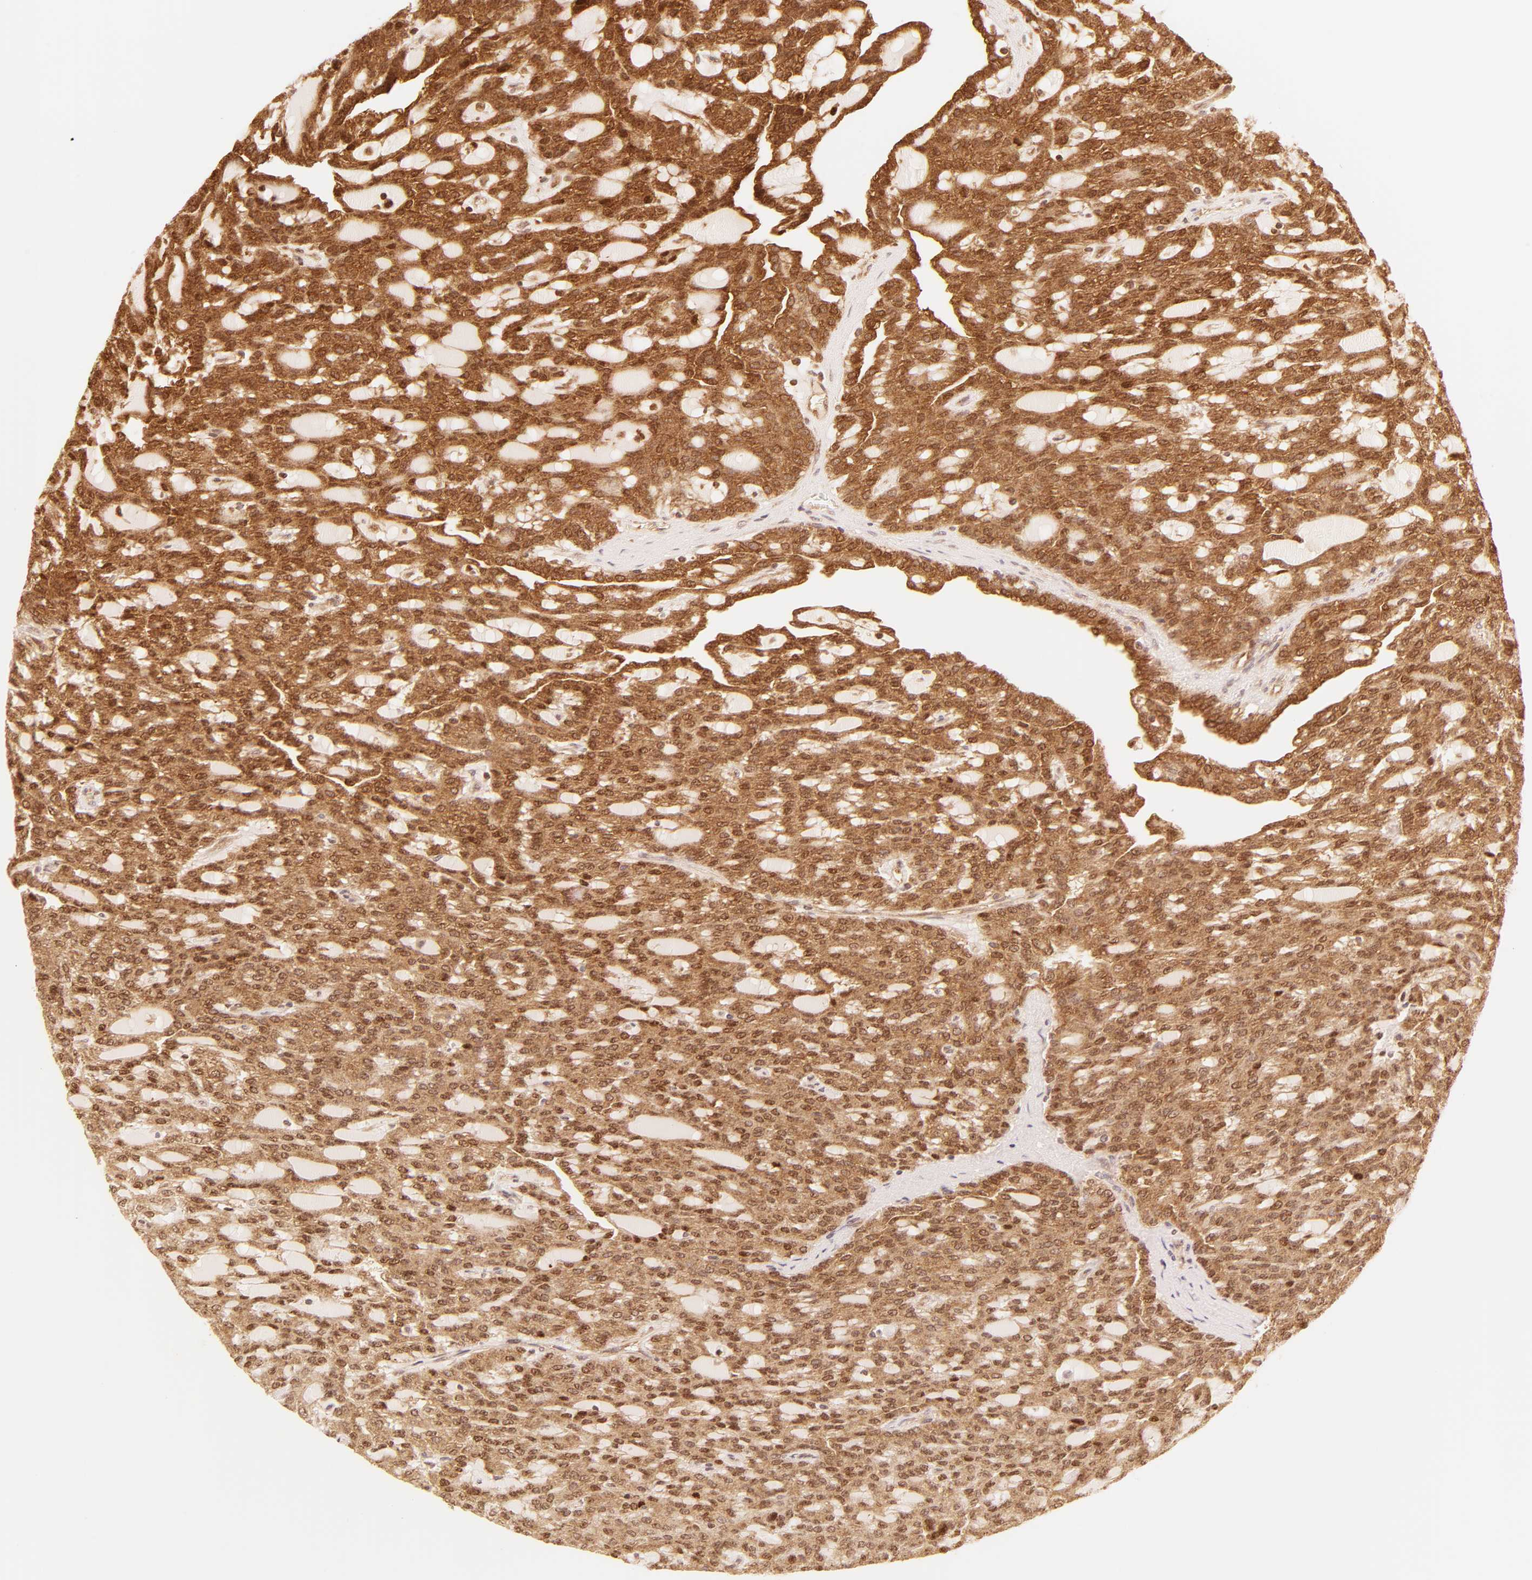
{"staining": {"intensity": "strong", "quantity": ">75%", "location": "cytoplasmic/membranous,nuclear"}, "tissue": "renal cancer", "cell_type": "Tumor cells", "image_type": "cancer", "snomed": [{"axis": "morphology", "description": "Adenocarcinoma, NOS"}, {"axis": "topography", "description": "Kidney"}], "caption": "Immunohistochemical staining of adenocarcinoma (renal) demonstrates high levels of strong cytoplasmic/membranous and nuclear positivity in approximately >75% of tumor cells.", "gene": "PAFAH1B1", "patient": {"sex": "male", "age": 63}}